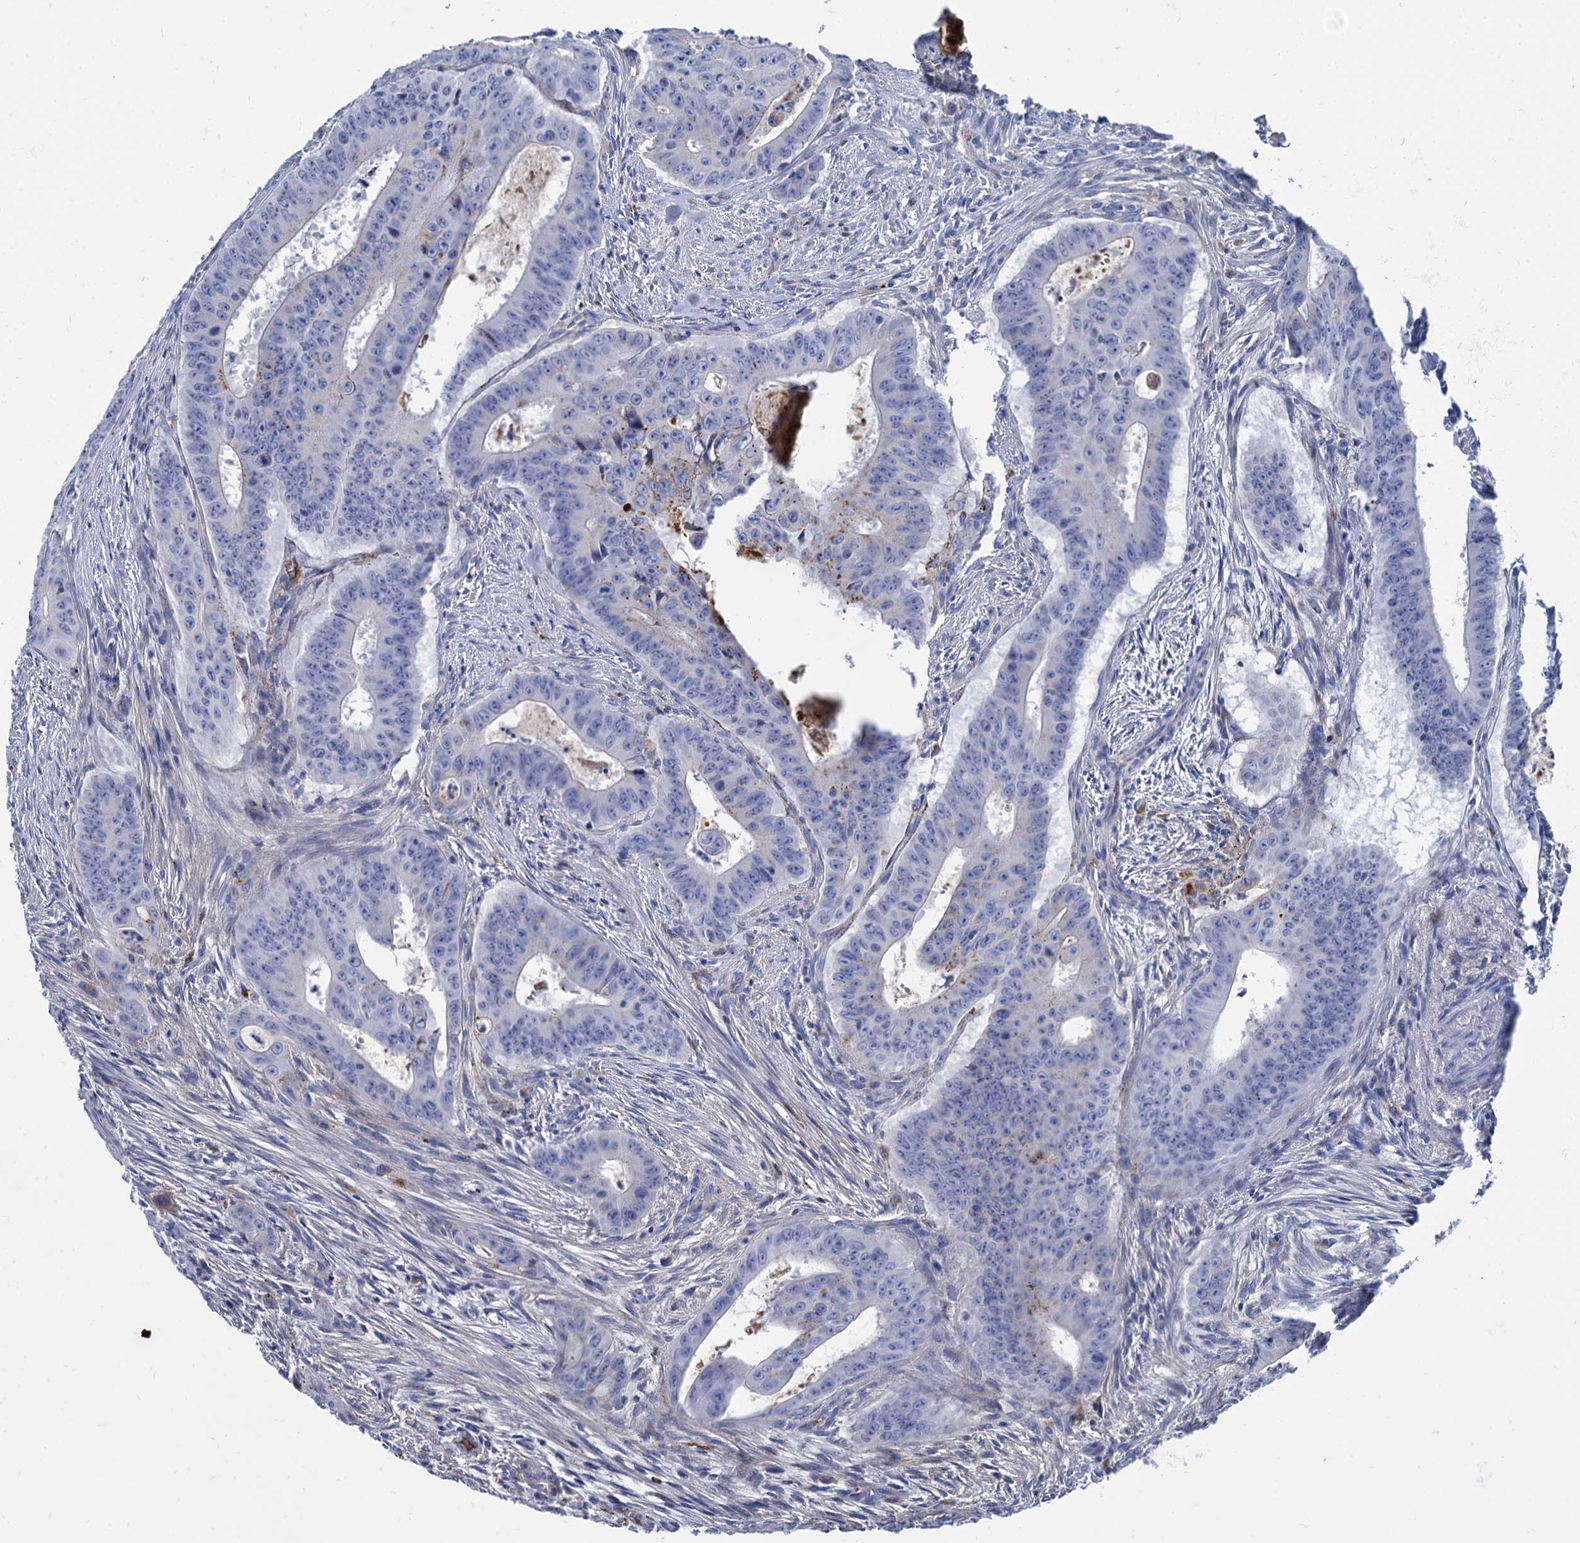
{"staining": {"intensity": "negative", "quantity": "none", "location": "none"}, "tissue": "colorectal cancer", "cell_type": "Tumor cells", "image_type": "cancer", "snomed": [{"axis": "morphology", "description": "Adenocarcinoma, NOS"}, {"axis": "topography", "description": "Colon"}], "caption": "The IHC micrograph has no significant expression in tumor cells of adenocarcinoma (colorectal) tissue.", "gene": "APOD", "patient": {"sex": "female", "age": 75}}